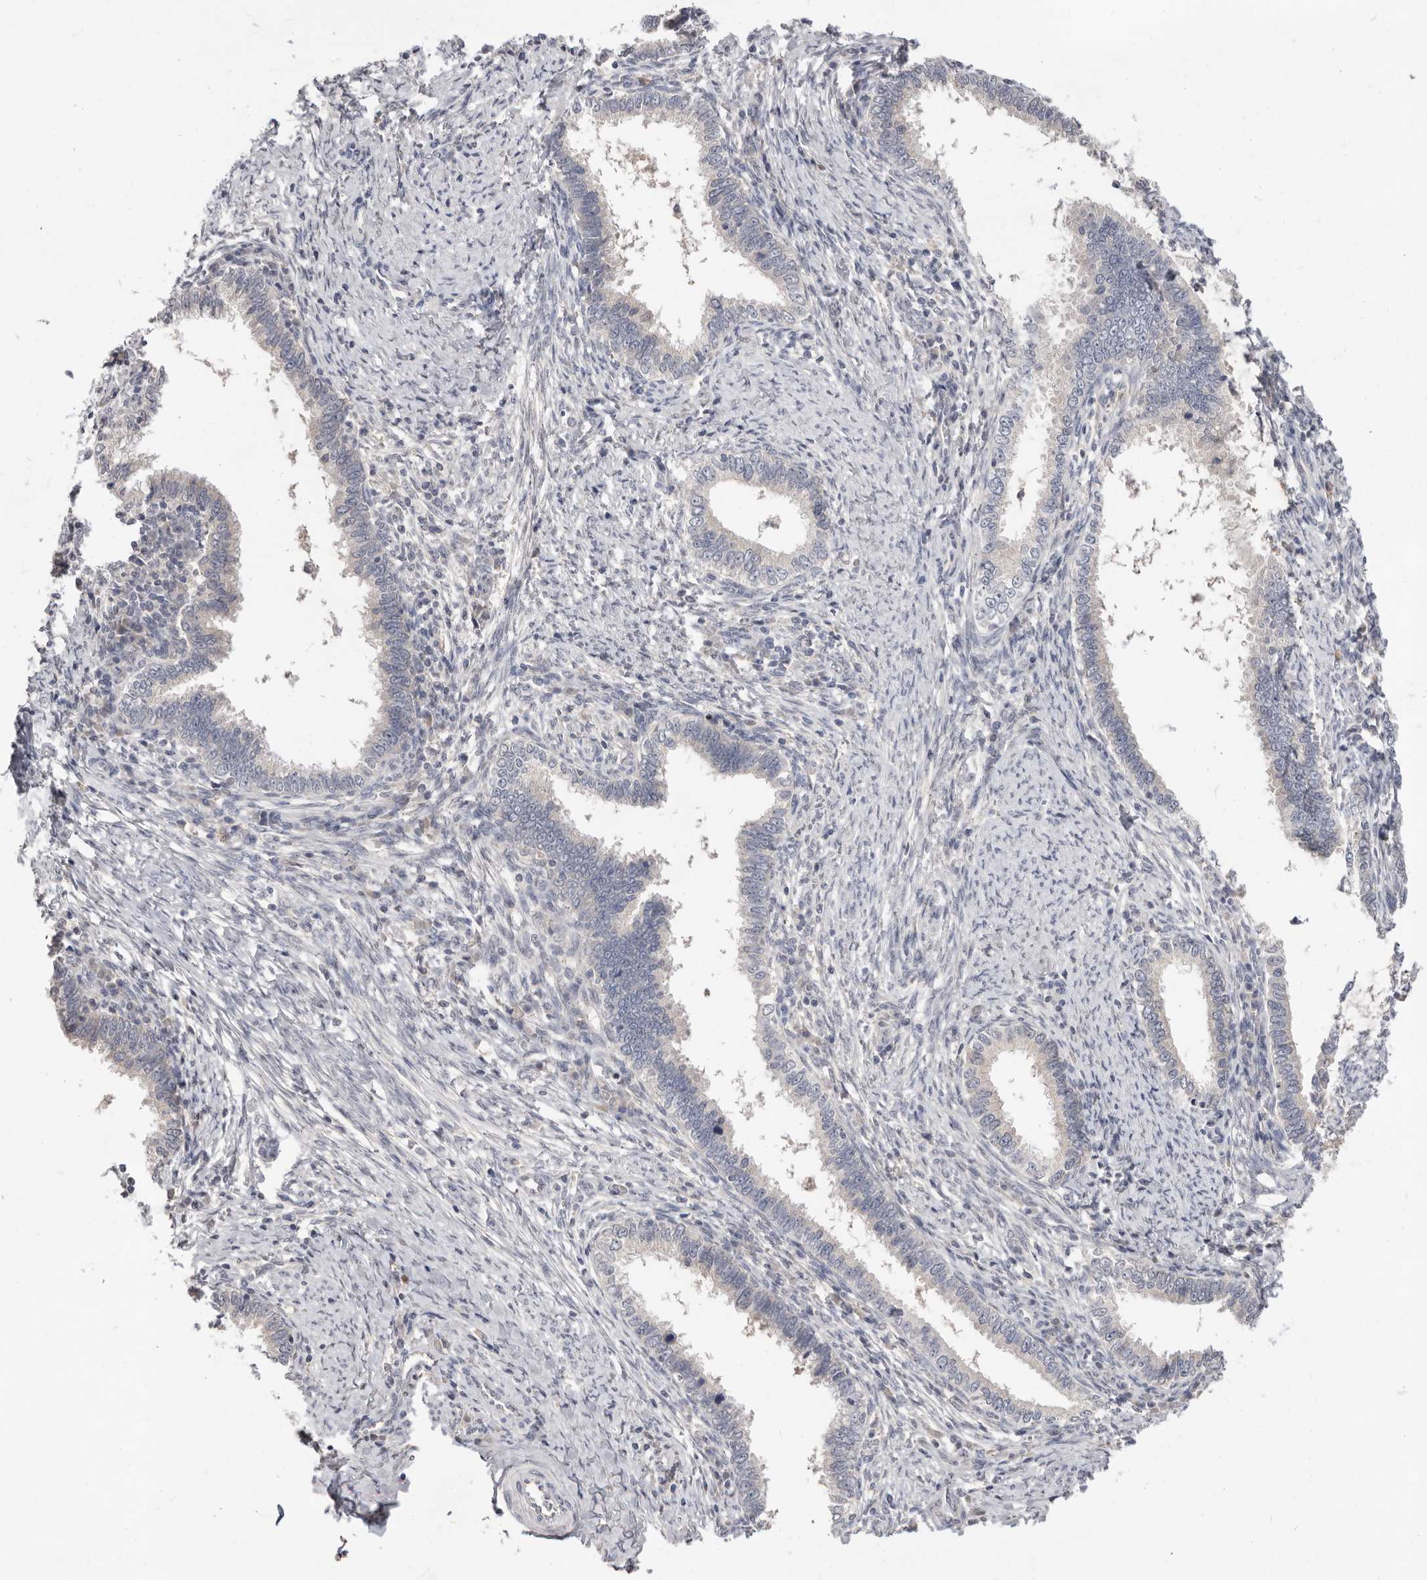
{"staining": {"intensity": "negative", "quantity": "none", "location": "none"}, "tissue": "cervical cancer", "cell_type": "Tumor cells", "image_type": "cancer", "snomed": [{"axis": "morphology", "description": "Adenocarcinoma, NOS"}, {"axis": "topography", "description": "Cervix"}], "caption": "The IHC image has no significant positivity in tumor cells of cervical adenocarcinoma tissue.", "gene": "DOP1A", "patient": {"sex": "female", "age": 36}}